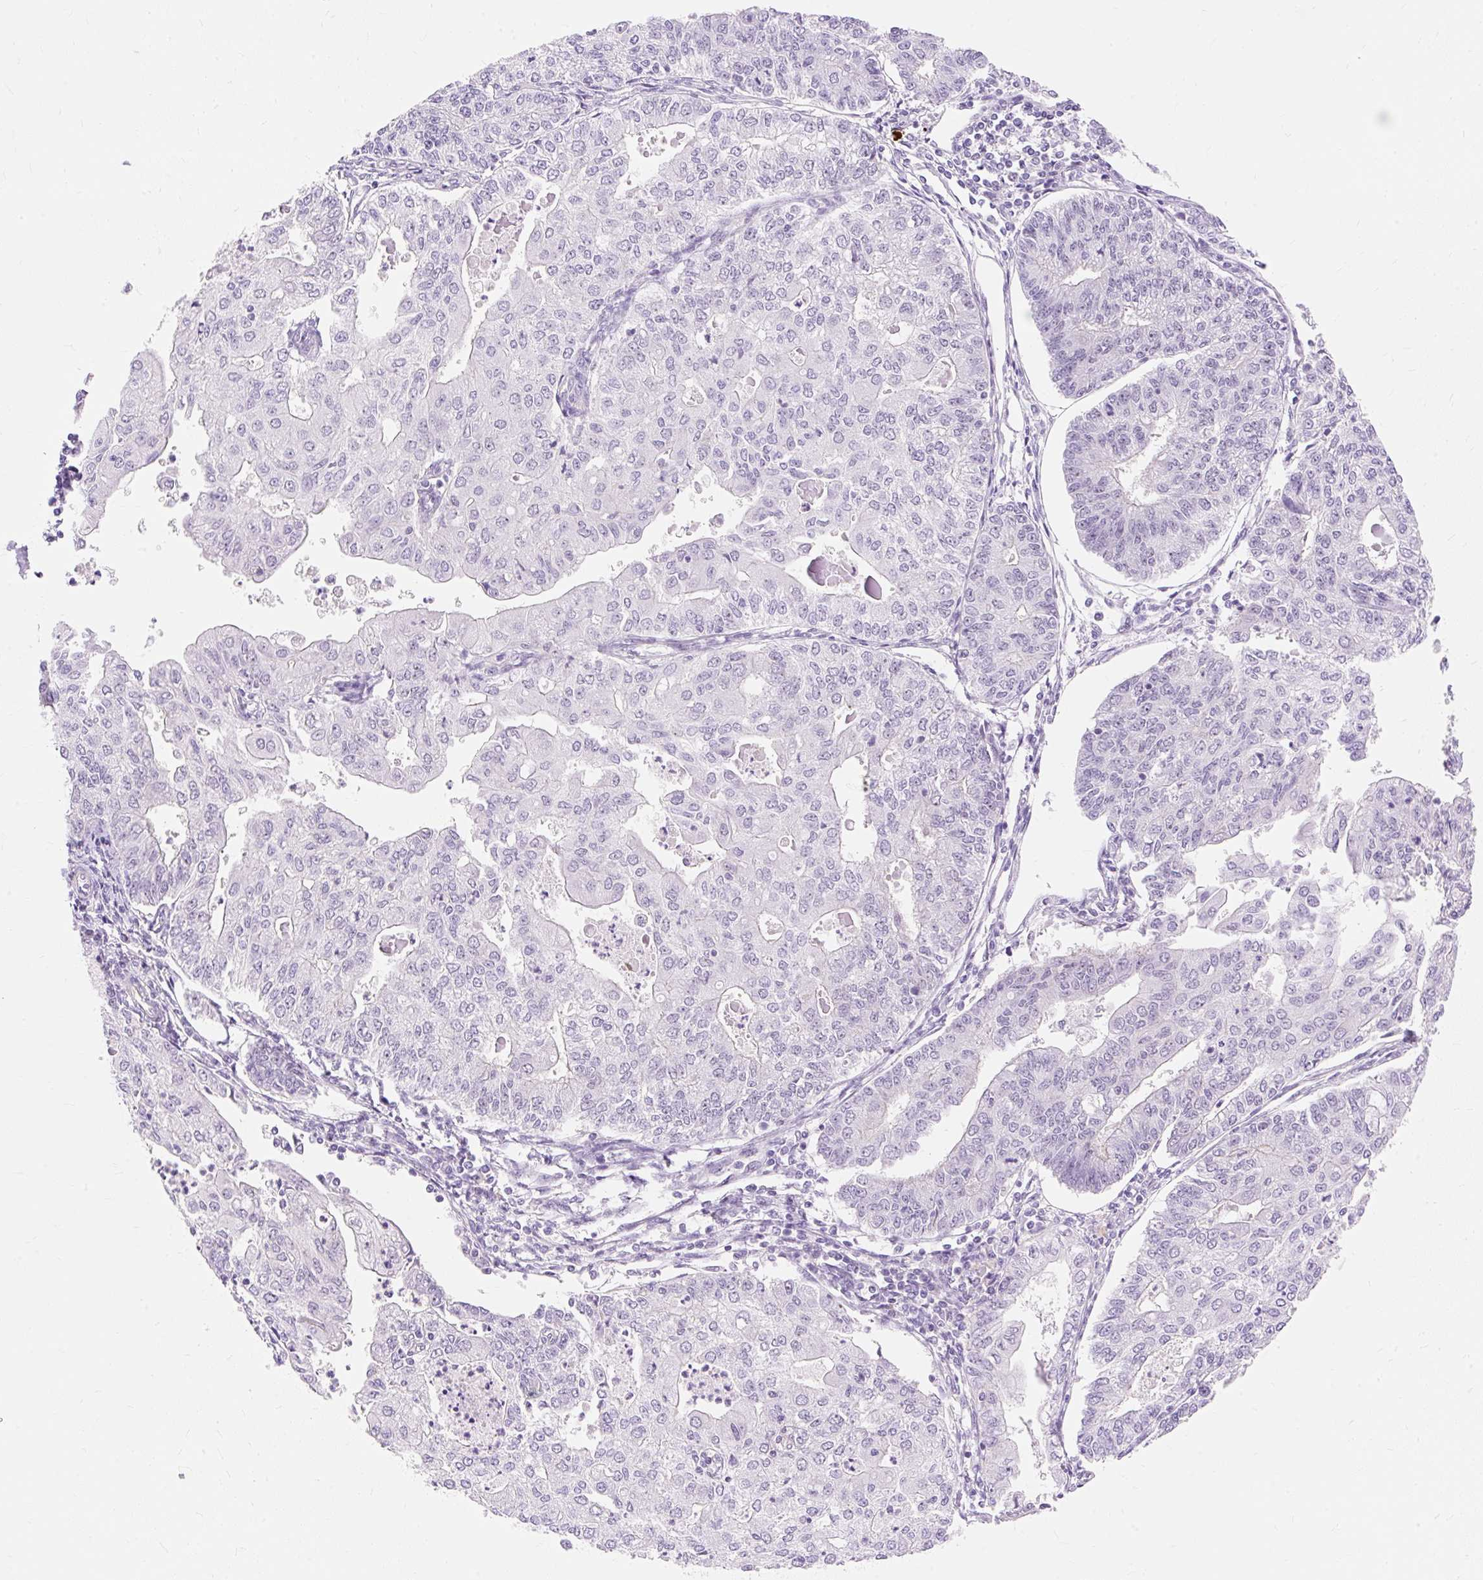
{"staining": {"intensity": "negative", "quantity": "none", "location": "none"}, "tissue": "endometrial cancer", "cell_type": "Tumor cells", "image_type": "cancer", "snomed": [{"axis": "morphology", "description": "Adenocarcinoma, NOS"}, {"axis": "topography", "description": "Endometrium"}], "caption": "Tumor cells are negative for protein expression in human endometrial cancer (adenocarcinoma). The staining was performed using DAB (3,3'-diaminobenzidine) to visualize the protein expression in brown, while the nuclei were stained in blue with hematoxylin (Magnification: 20x).", "gene": "OBP2A", "patient": {"sex": "female", "age": 56}}